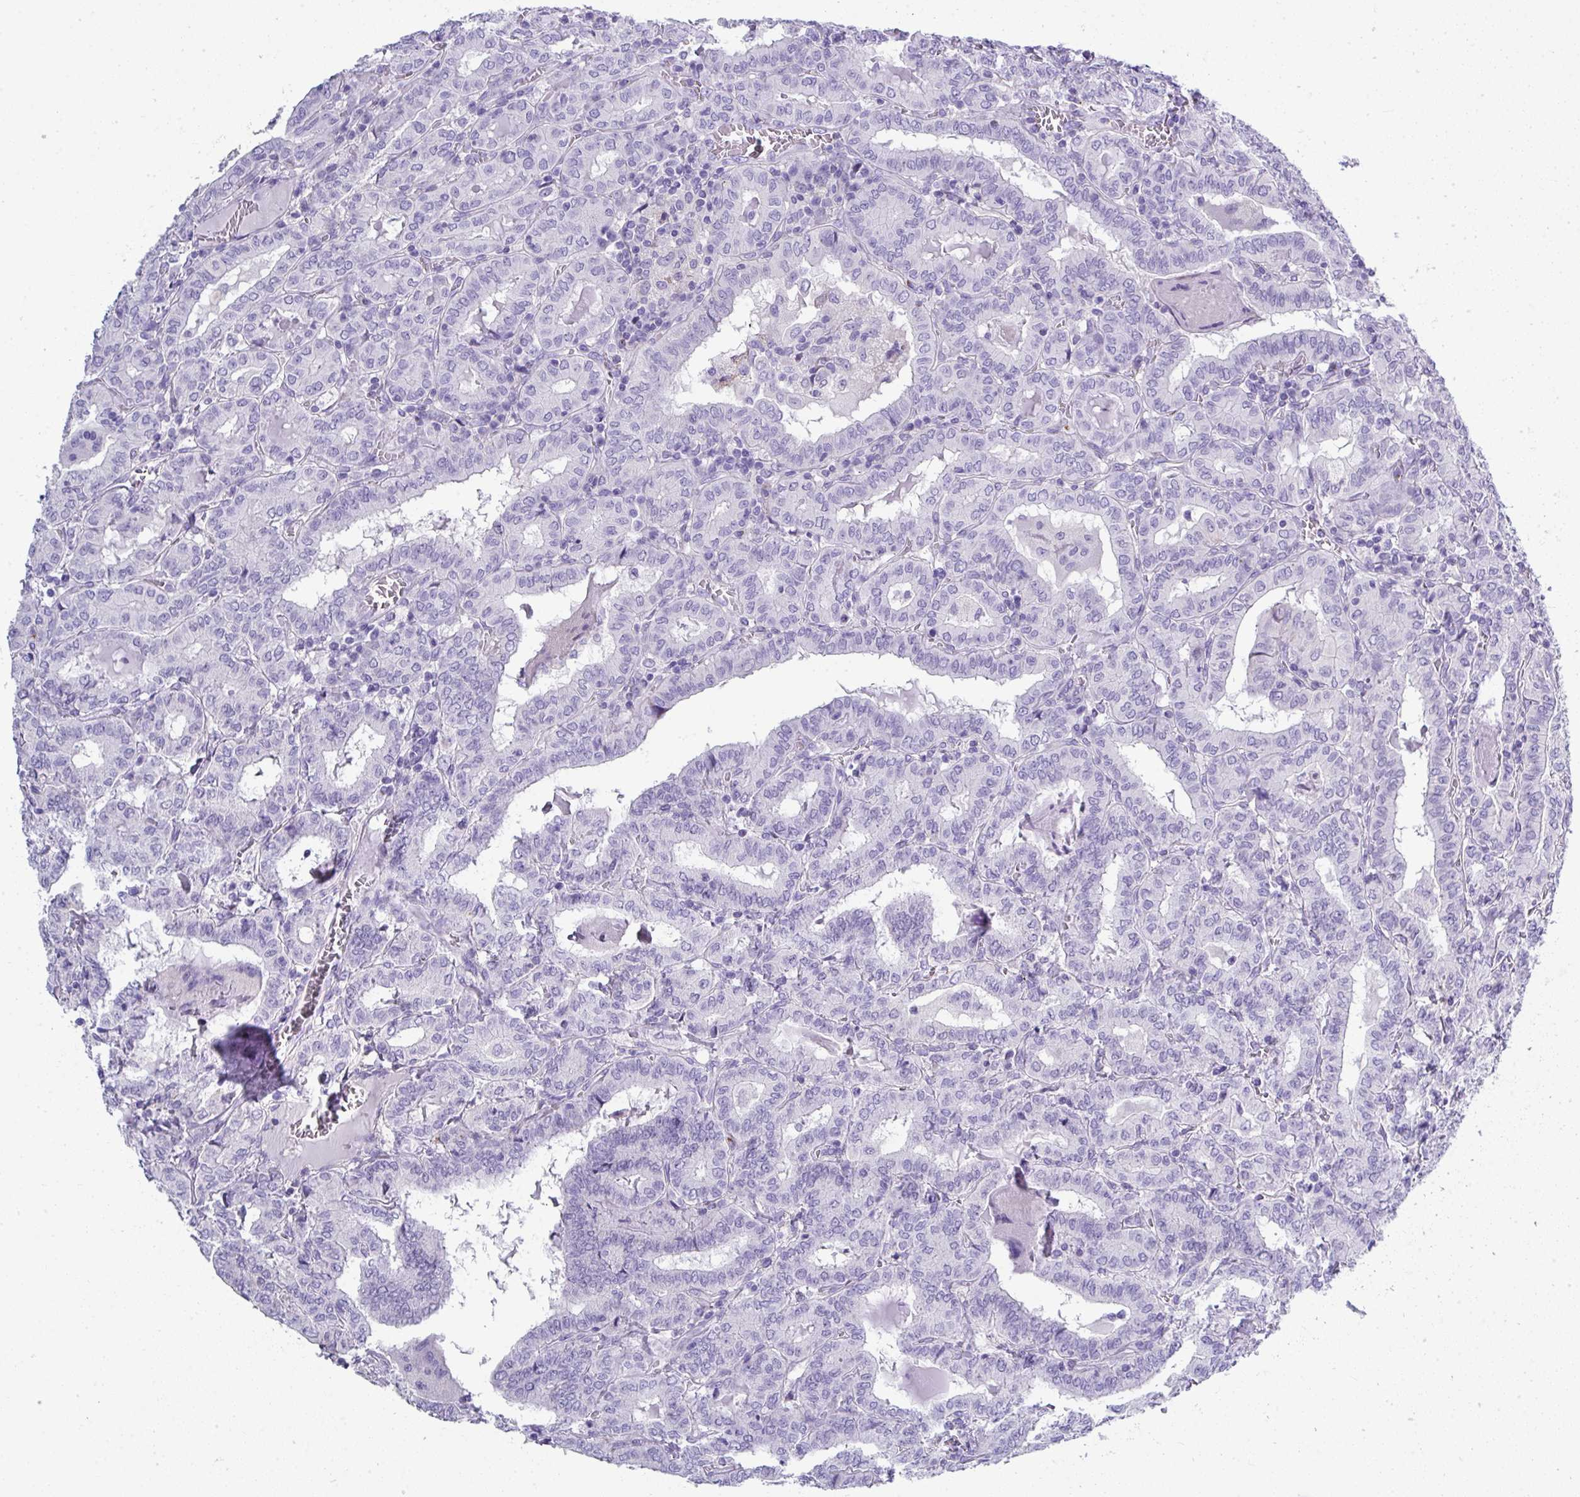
{"staining": {"intensity": "negative", "quantity": "none", "location": "none"}, "tissue": "thyroid cancer", "cell_type": "Tumor cells", "image_type": "cancer", "snomed": [{"axis": "morphology", "description": "Papillary adenocarcinoma, NOS"}, {"axis": "topography", "description": "Thyroid gland"}], "caption": "An IHC image of papillary adenocarcinoma (thyroid) is shown. There is no staining in tumor cells of papillary adenocarcinoma (thyroid).", "gene": "ZNF568", "patient": {"sex": "female", "age": 72}}